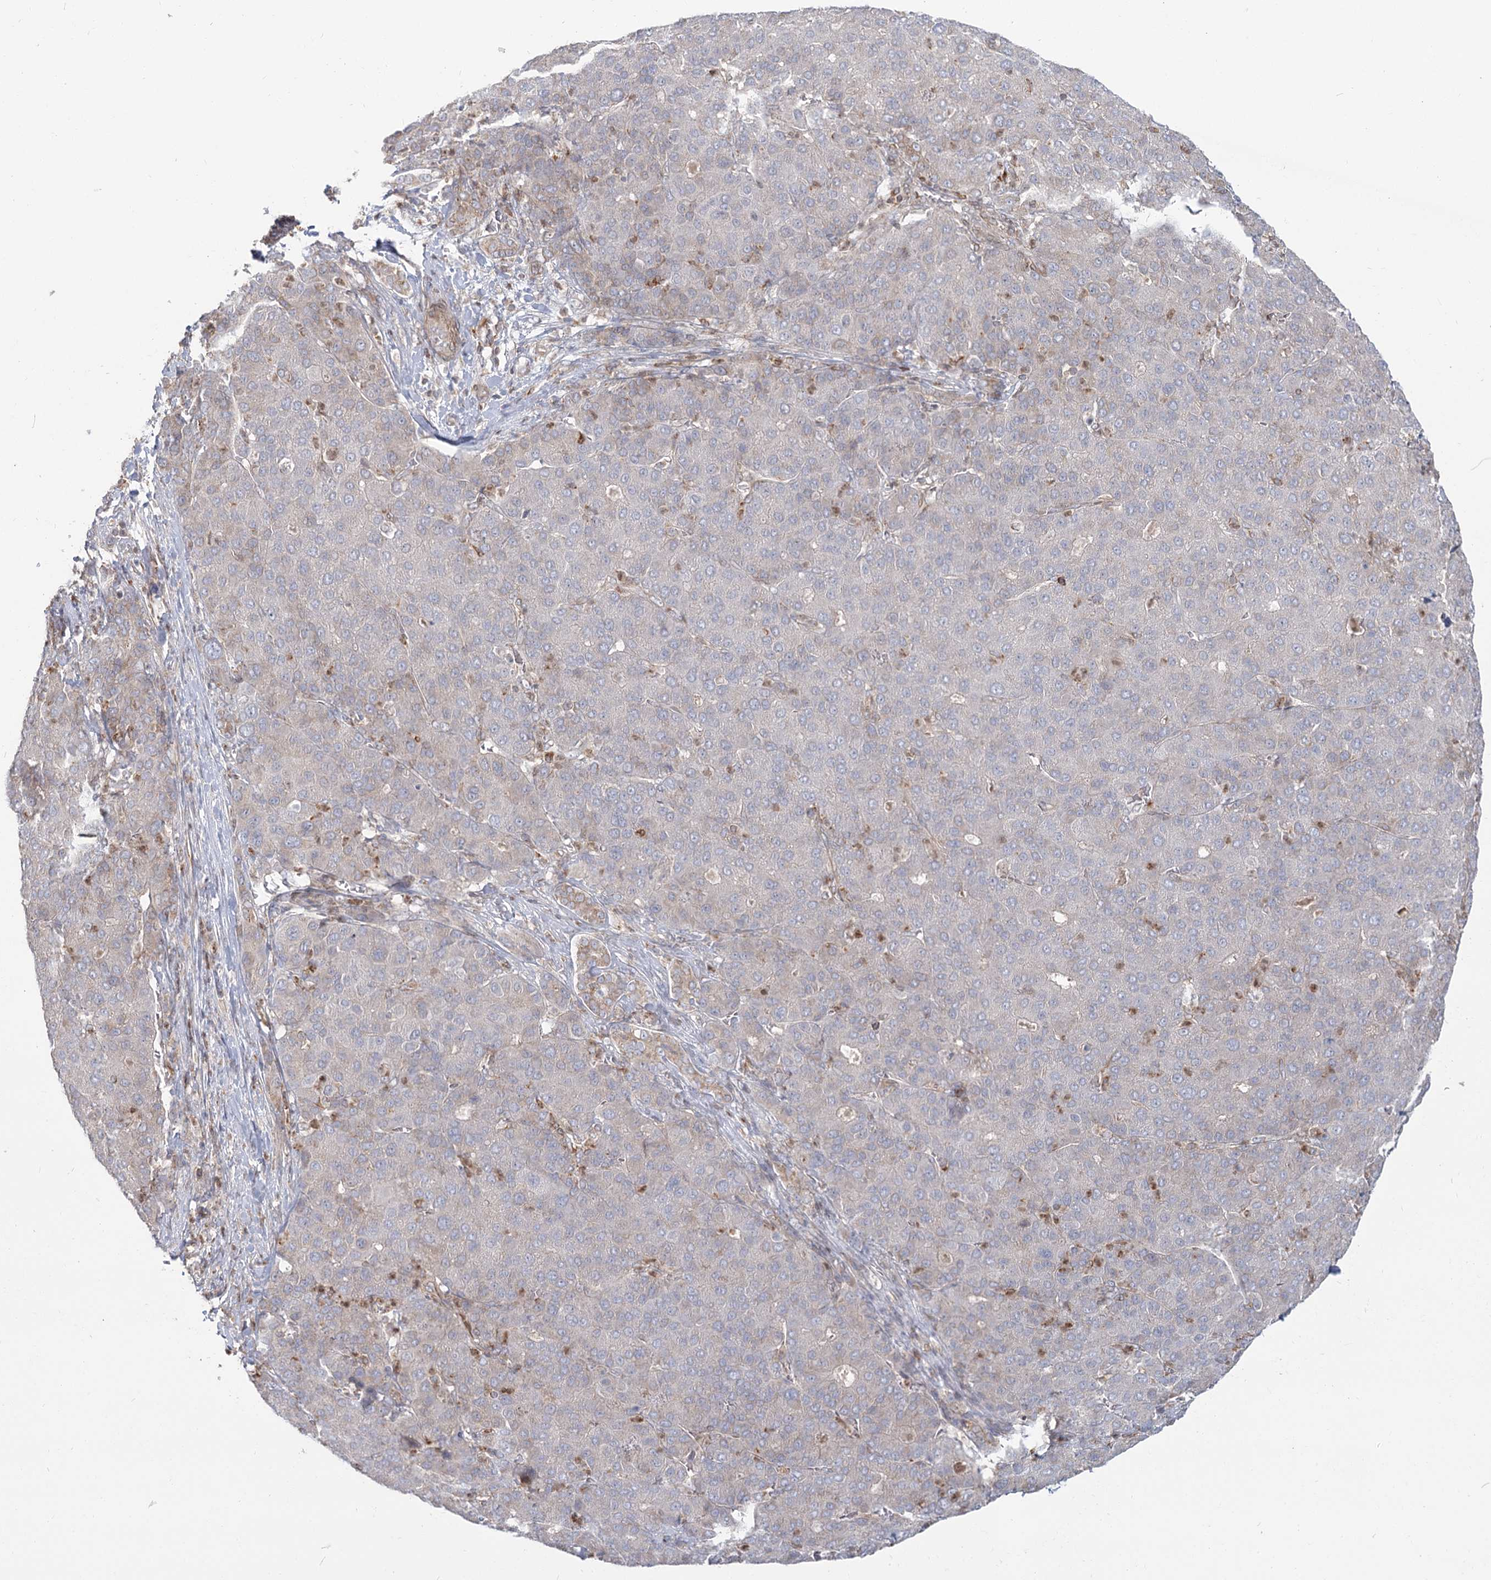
{"staining": {"intensity": "weak", "quantity": "<25%", "location": "cytoplasmic/membranous"}, "tissue": "liver cancer", "cell_type": "Tumor cells", "image_type": "cancer", "snomed": [{"axis": "morphology", "description": "Carcinoma, Hepatocellular, NOS"}, {"axis": "topography", "description": "Liver"}], "caption": "IHC micrograph of neoplastic tissue: human liver hepatocellular carcinoma stained with DAB (3,3'-diaminobenzidine) exhibits no significant protein expression in tumor cells.", "gene": "MTMR3", "patient": {"sex": "male", "age": 65}}